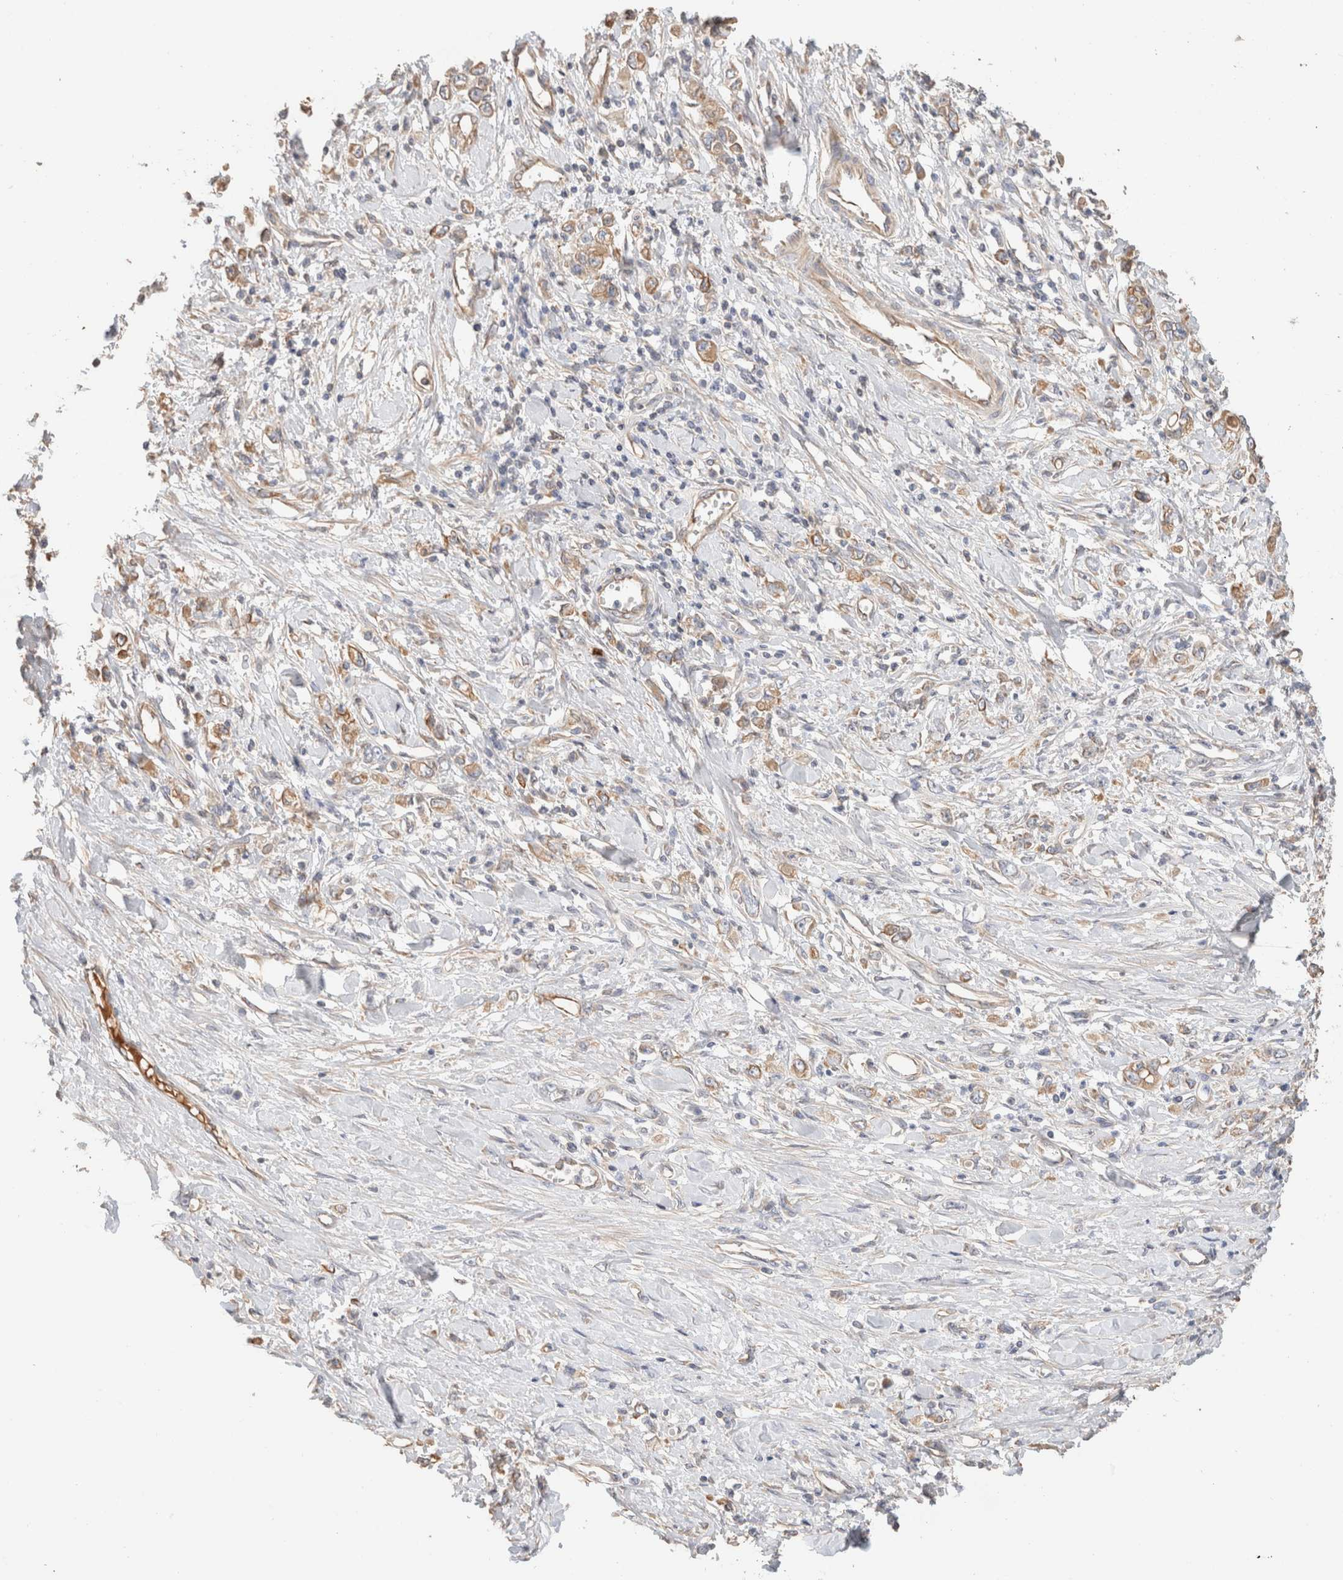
{"staining": {"intensity": "moderate", "quantity": ">75%", "location": "cytoplasmic/membranous"}, "tissue": "stomach cancer", "cell_type": "Tumor cells", "image_type": "cancer", "snomed": [{"axis": "morphology", "description": "Adenocarcinoma, NOS"}, {"axis": "topography", "description": "Stomach"}], "caption": "A medium amount of moderate cytoplasmic/membranous expression is seen in approximately >75% of tumor cells in stomach adenocarcinoma tissue.", "gene": "PROS1", "patient": {"sex": "female", "age": 76}}